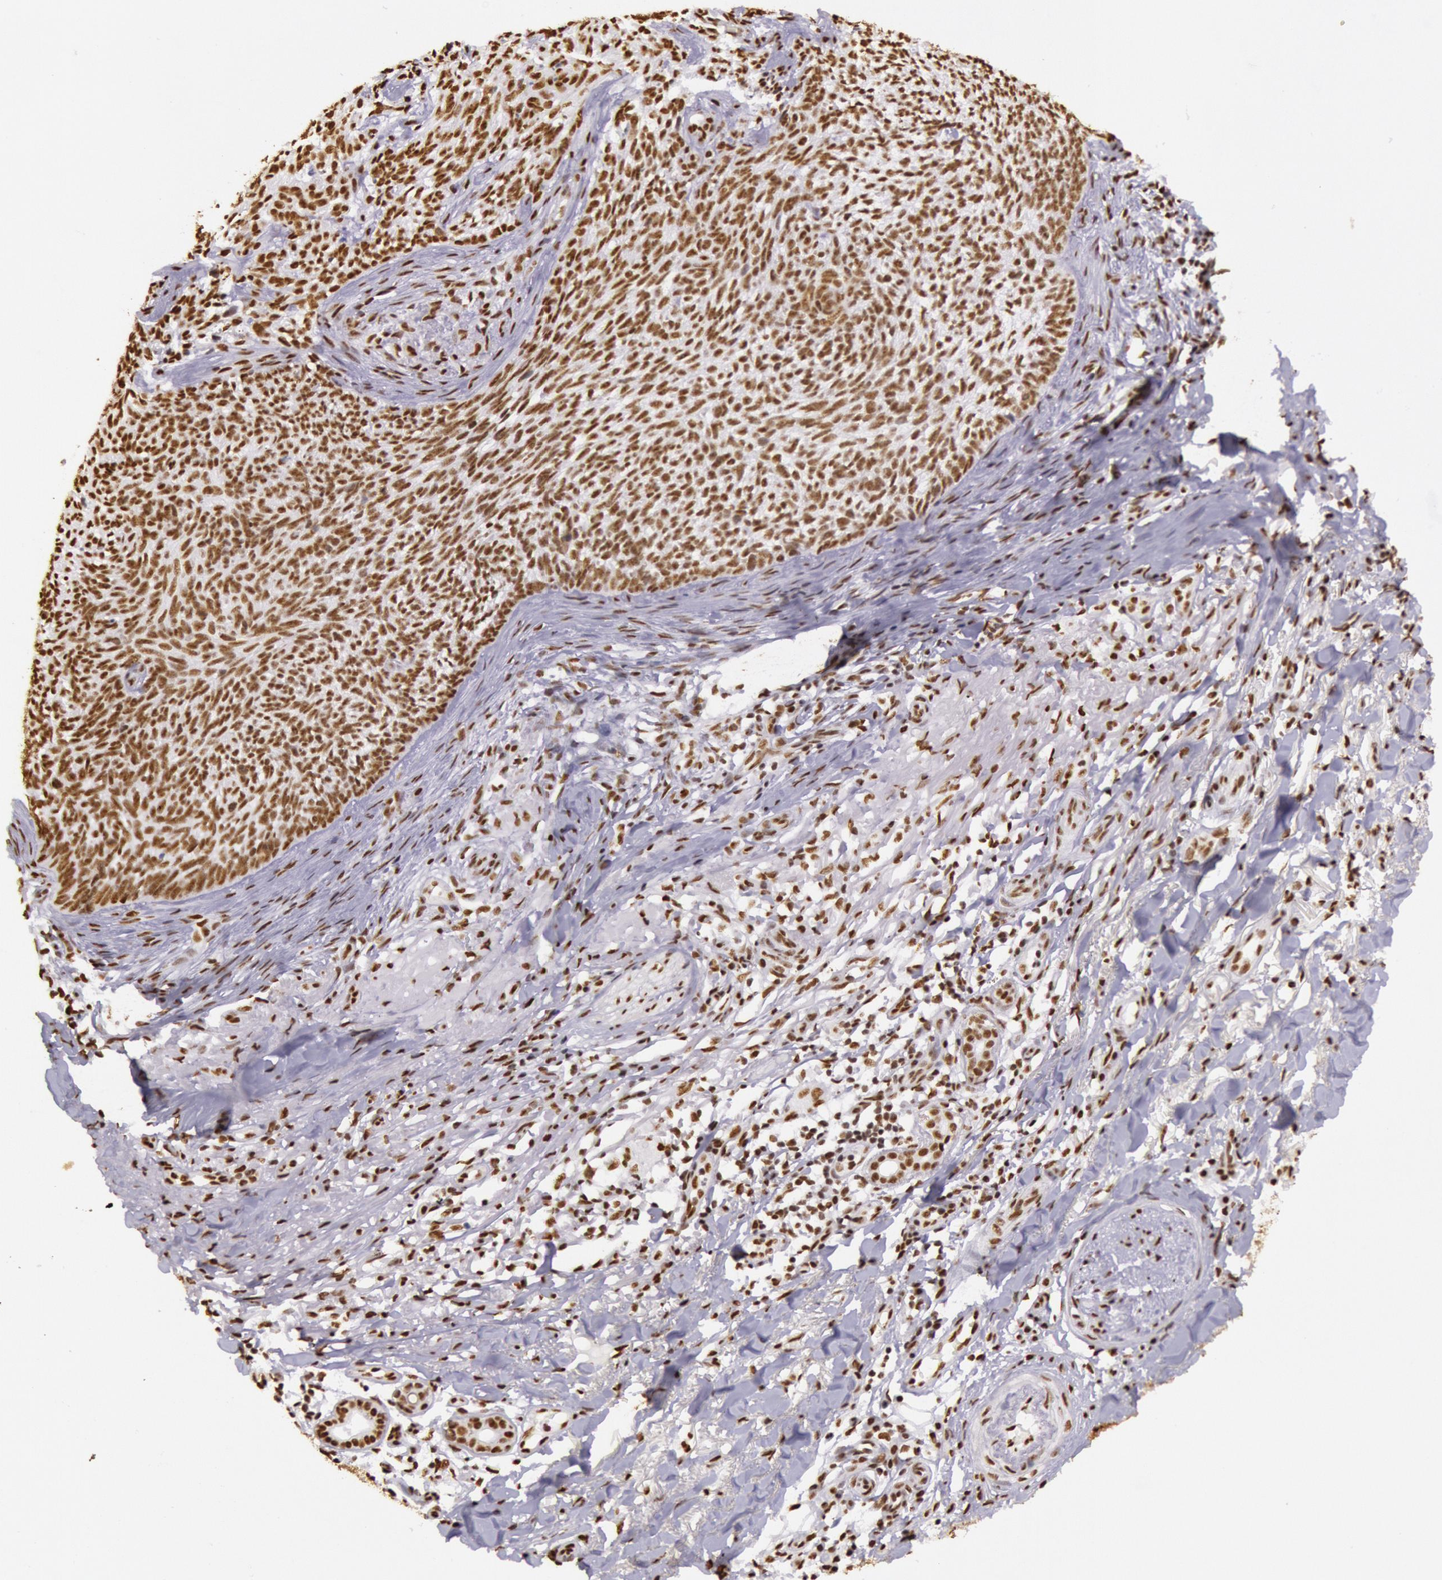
{"staining": {"intensity": "moderate", "quantity": ">75%", "location": "nuclear"}, "tissue": "skin cancer", "cell_type": "Tumor cells", "image_type": "cancer", "snomed": [{"axis": "morphology", "description": "Basal cell carcinoma"}, {"axis": "topography", "description": "Skin"}], "caption": "Skin cancer stained for a protein reveals moderate nuclear positivity in tumor cells.", "gene": "HNRNPH2", "patient": {"sex": "female", "age": 81}}